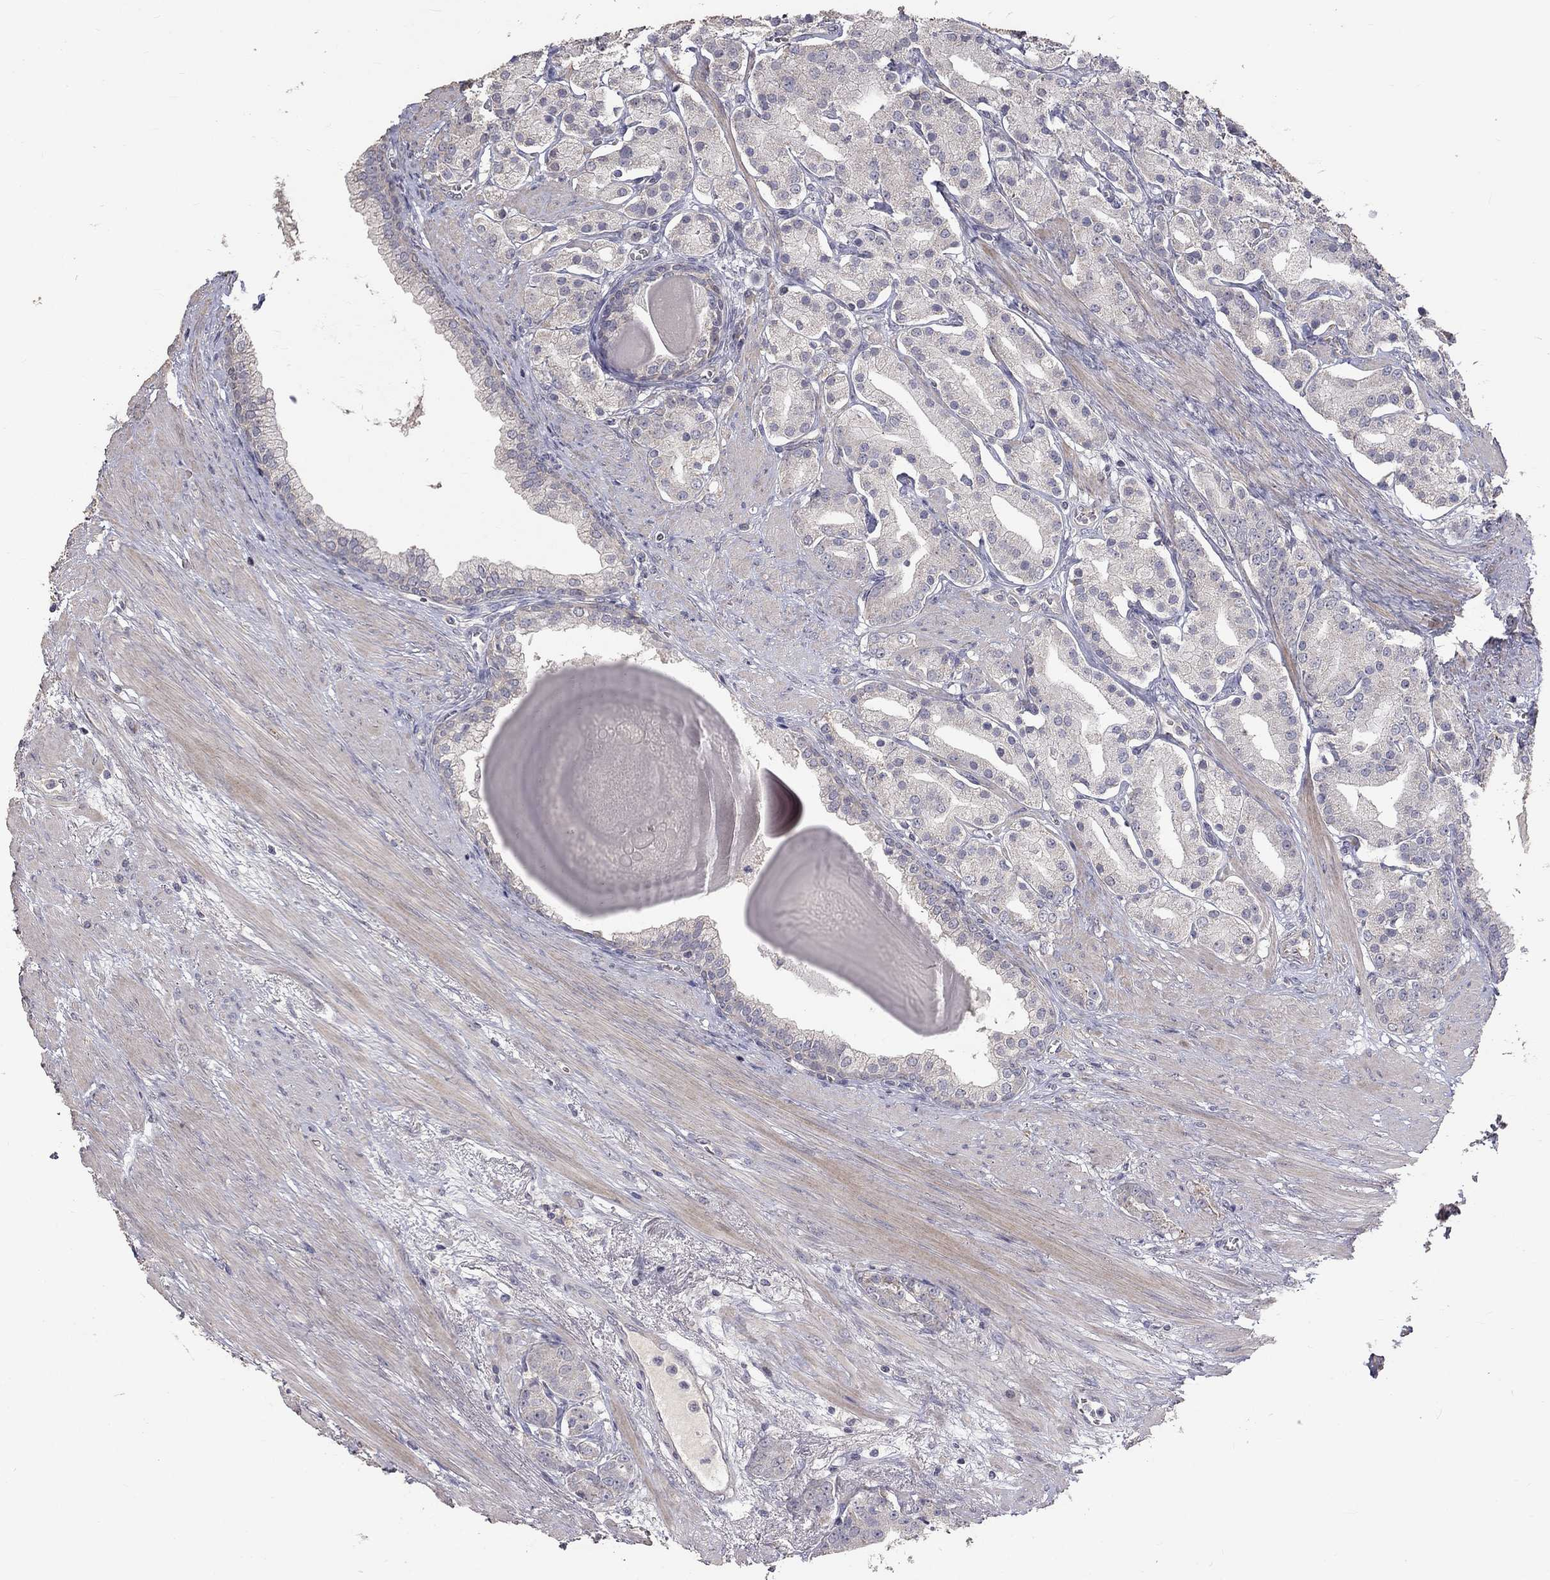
{"staining": {"intensity": "negative", "quantity": "none", "location": "none"}, "tissue": "prostate cancer", "cell_type": "Tumor cells", "image_type": "cancer", "snomed": [{"axis": "morphology", "description": "Adenocarcinoma, NOS"}, {"axis": "topography", "description": "Prostate"}], "caption": "Immunohistochemistry (IHC) histopathology image of neoplastic tissue: prostate adenocarcinoma stained with DAB (3,3'-diaminobenzidine) demonstrates no significant protein staining in tumor cells.", "gene": "SLC39A14", "patient": {"sex": "male", "age": 69}}